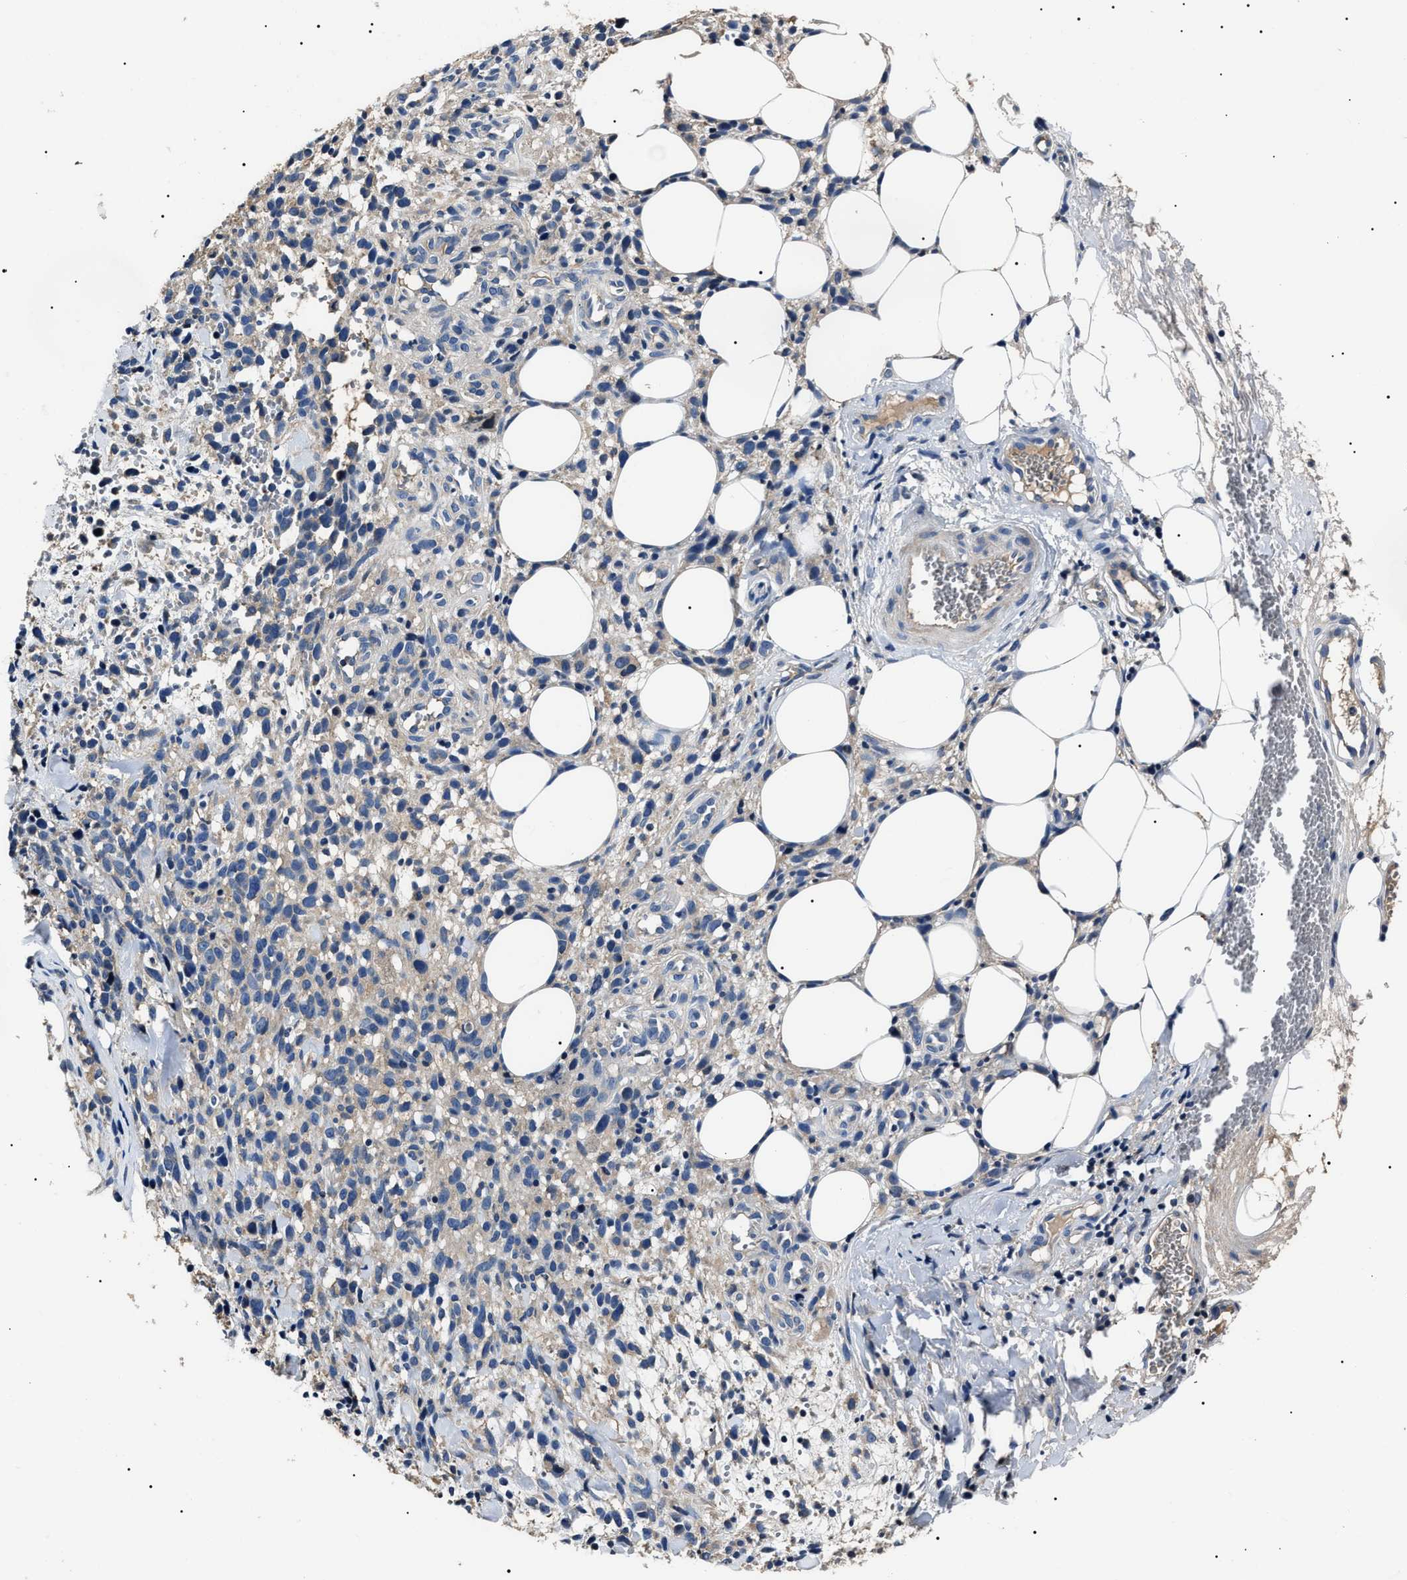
{"staining": {"intensity": "negative", "quantity": "none", "location": "none"}, "tissue": "melanoma", "cell_type": "Tumor cells", "image_type": "cancer", "snomed": [{"axis": "morphology", "description": "Malignant melanoma, NOS"}, {"axis": "topography", "description": "Skin"}], "caption": "High power microscopy photomicrograph of an immunohistochemistry histopathology image of malignant melanoma, revealing no significant expression in tumor cells. The staining is performed using DAB brown chromogen with nuclei counter-stained in using hematoxylin.", "gene": "IFT81", "patient": {"sex": "female", "age": 55}}